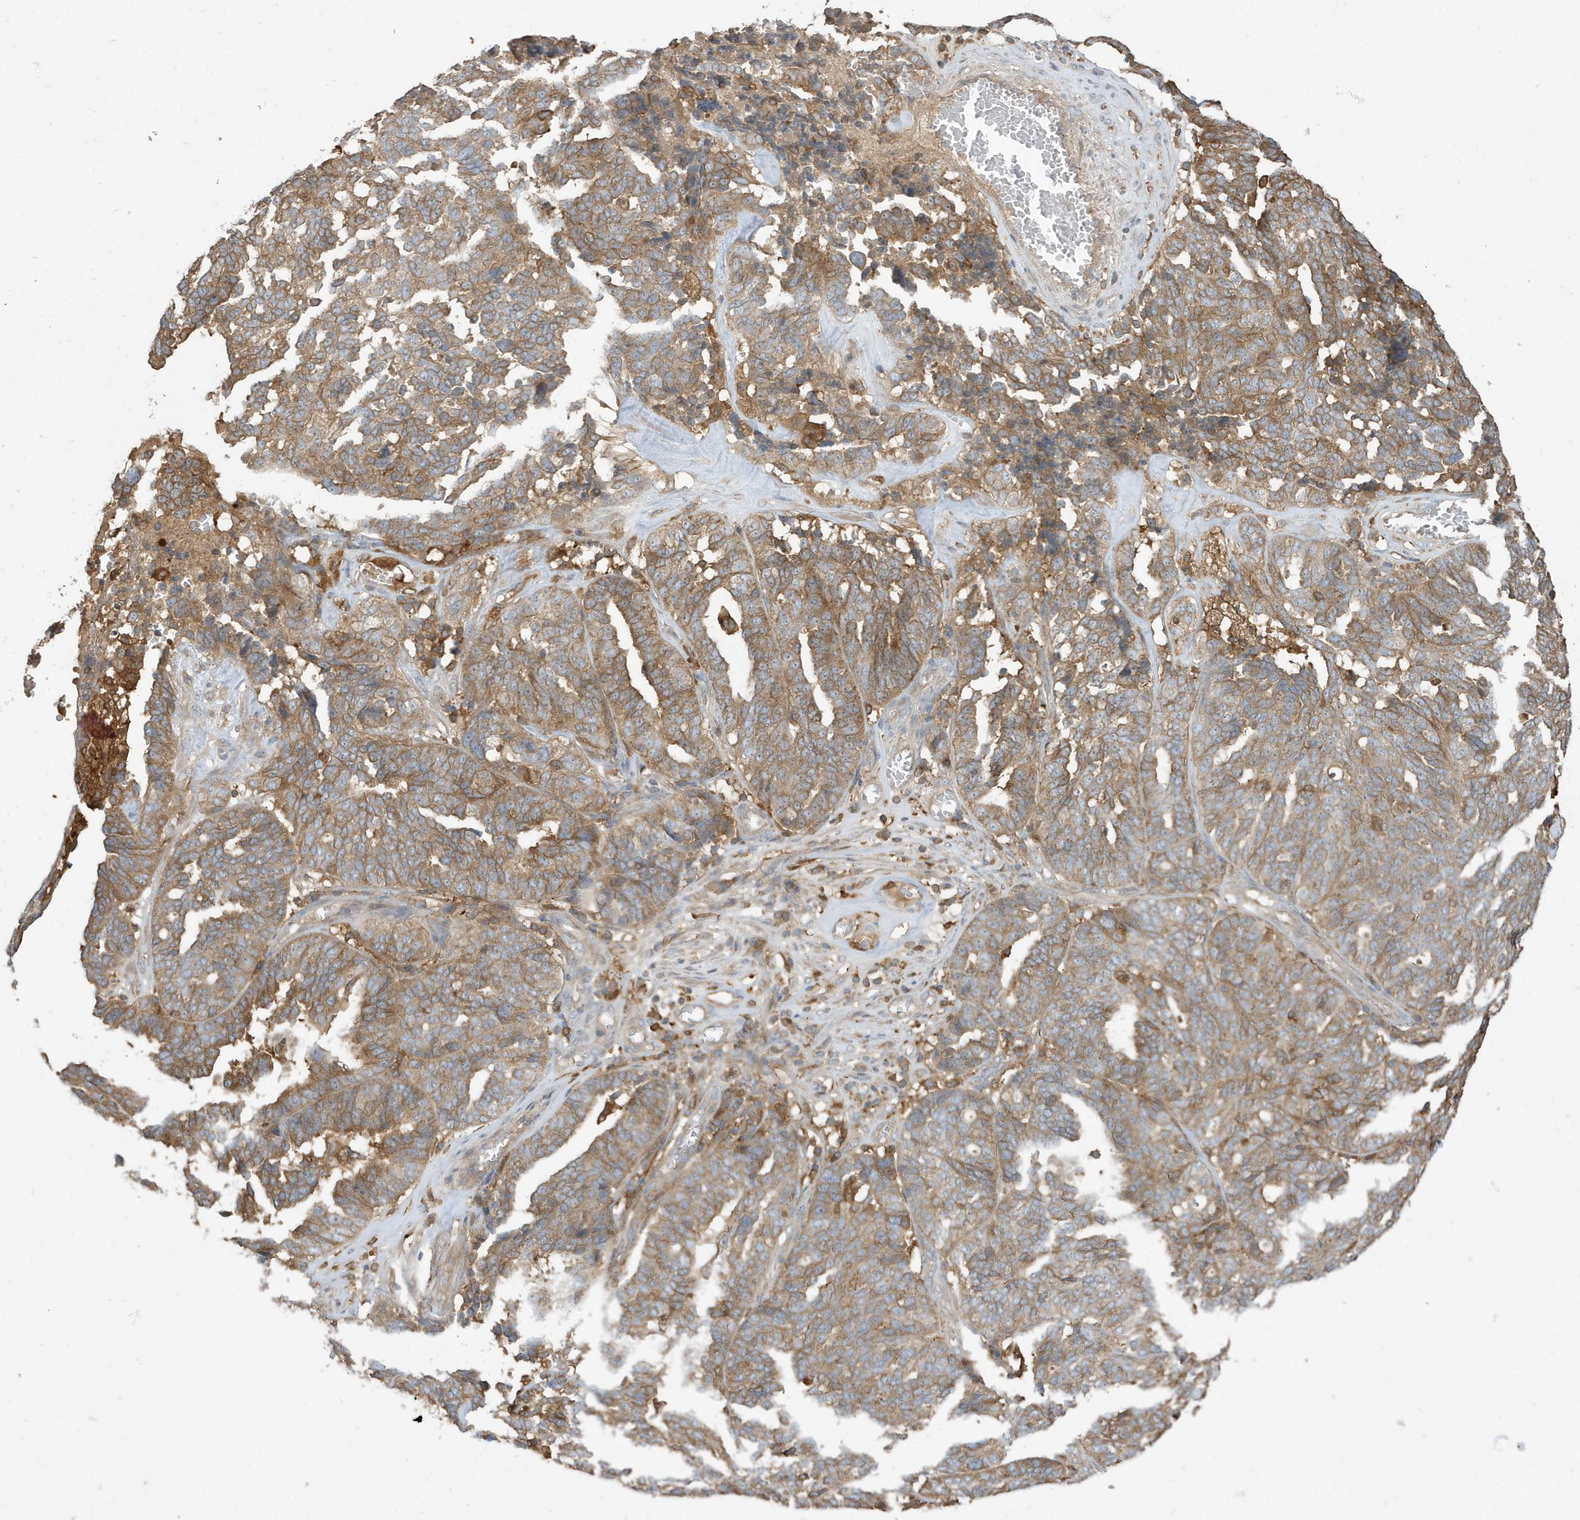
{"staining": {"intensity": "moderate", "quantity": ">75%", "location": "cytoplasmic/membranous"}, "tissue": "ovarian cancer", "cell_type": "Tumor cells", "image_type": "cancer", "snomed": [{"axis": "morphology", "description": "Cystadenocarcinoma, serous, NOS"}, {"axis": "topography", "description": "Ovary"}], "caption": "Brown immunohistochemical staining in human ovarian cancer reveals moderate cytoplasmic/membranous positivity in approximately >75% of tumor cells.", "gene": "ABTB1", "patient": {"sex": "female", "age": 59}}